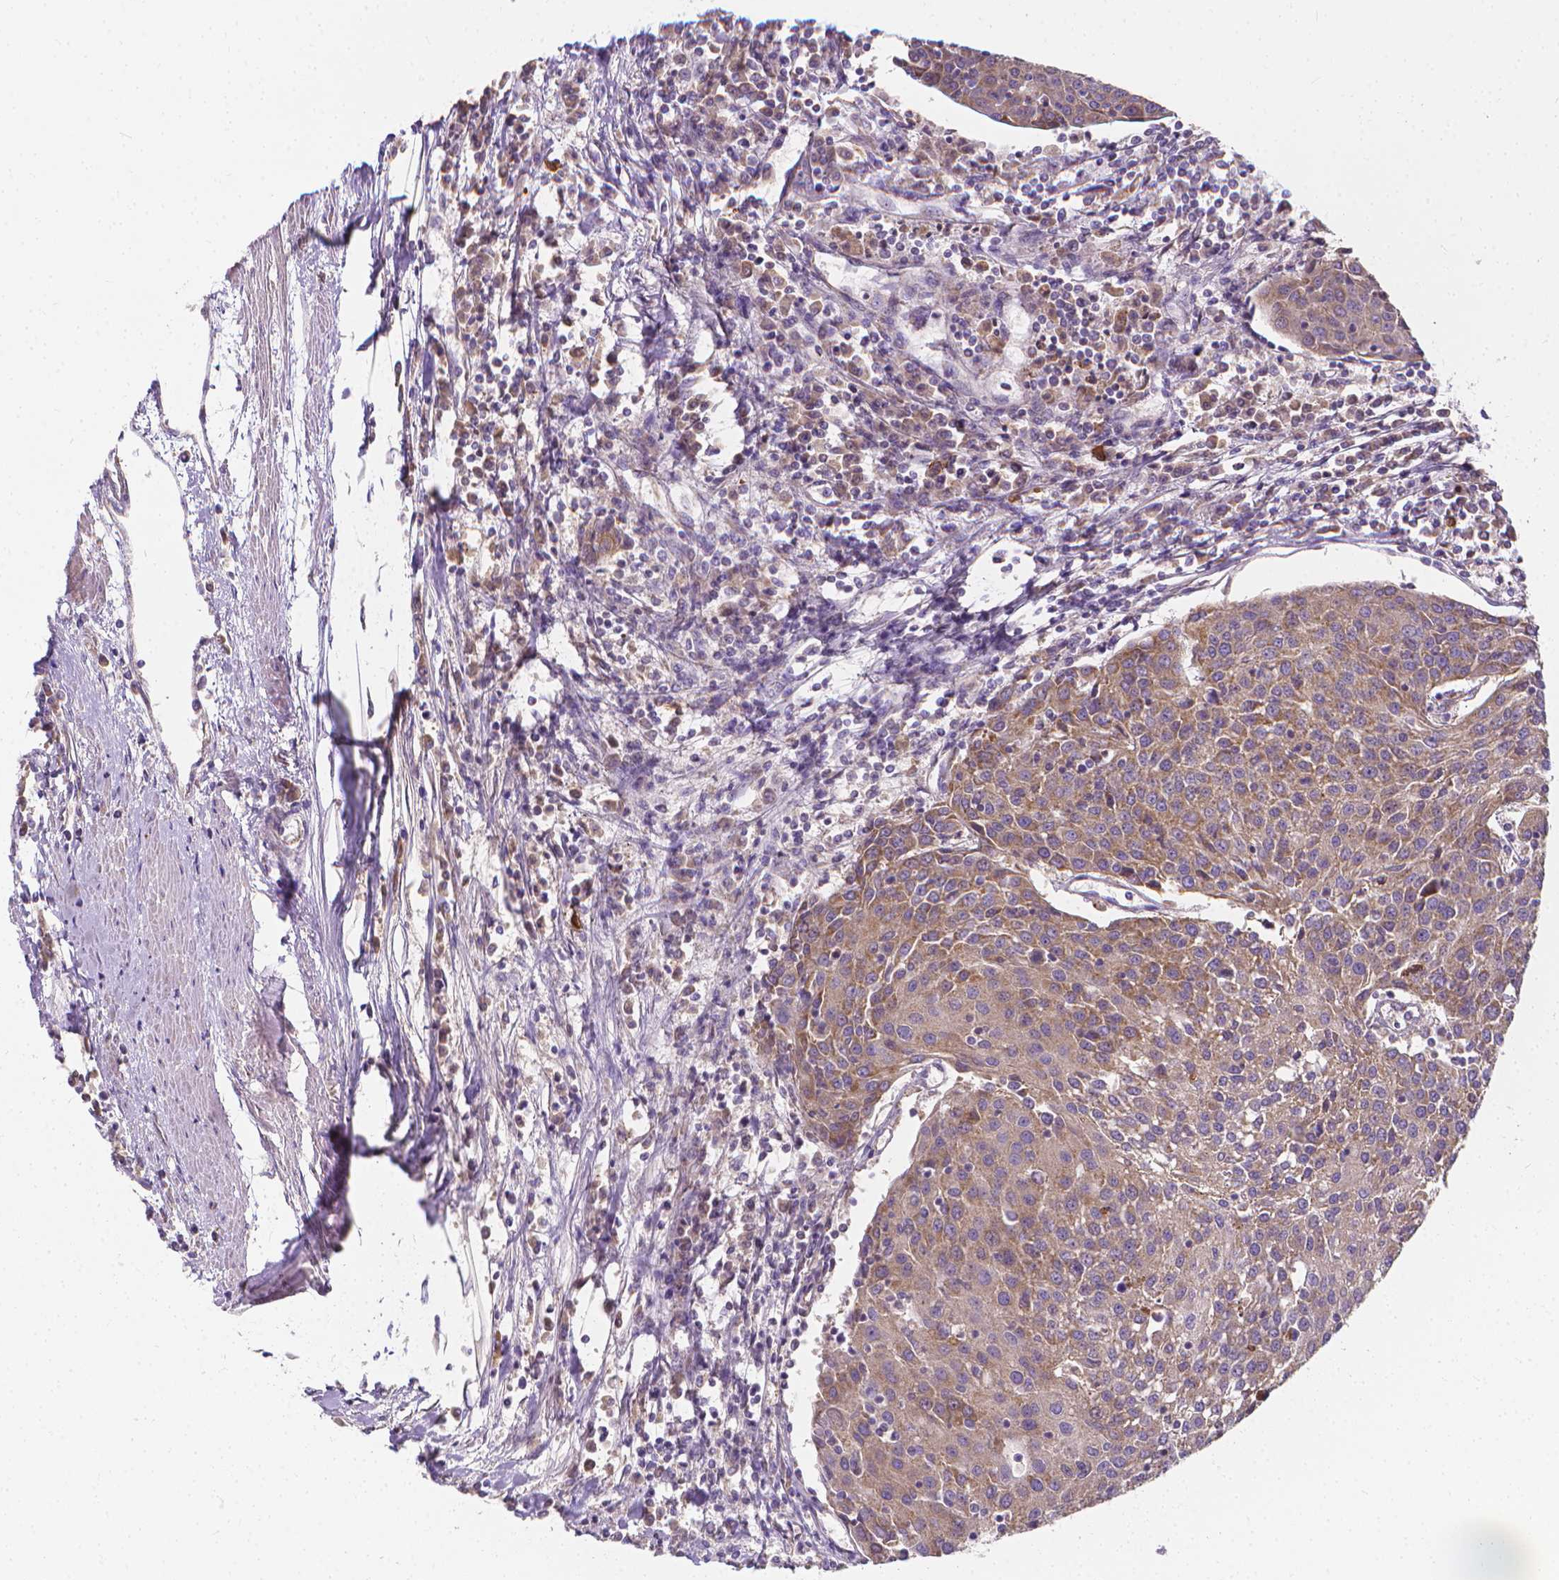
{"staining": {"intensity": "weak", "quantity": "25%-75%", "location": "cytoplasmic/membranous"}, "tissue": "urothelial cancer", "cell_type": "Tumor cells", "image_type": "cancer", "snomed": [{"axis": "morphology", "description": "Urothelial carcinoma, High grade"}, {"axis": "topography", "description": "Urinary bladder"}], "caption": "Weak cytoplasmic/membranous staining is present in about 25%-75% of tumor cells in urothelial cancer.", "gene": "SNCAIP", "patient": {"sex": "female", "age": 85}}